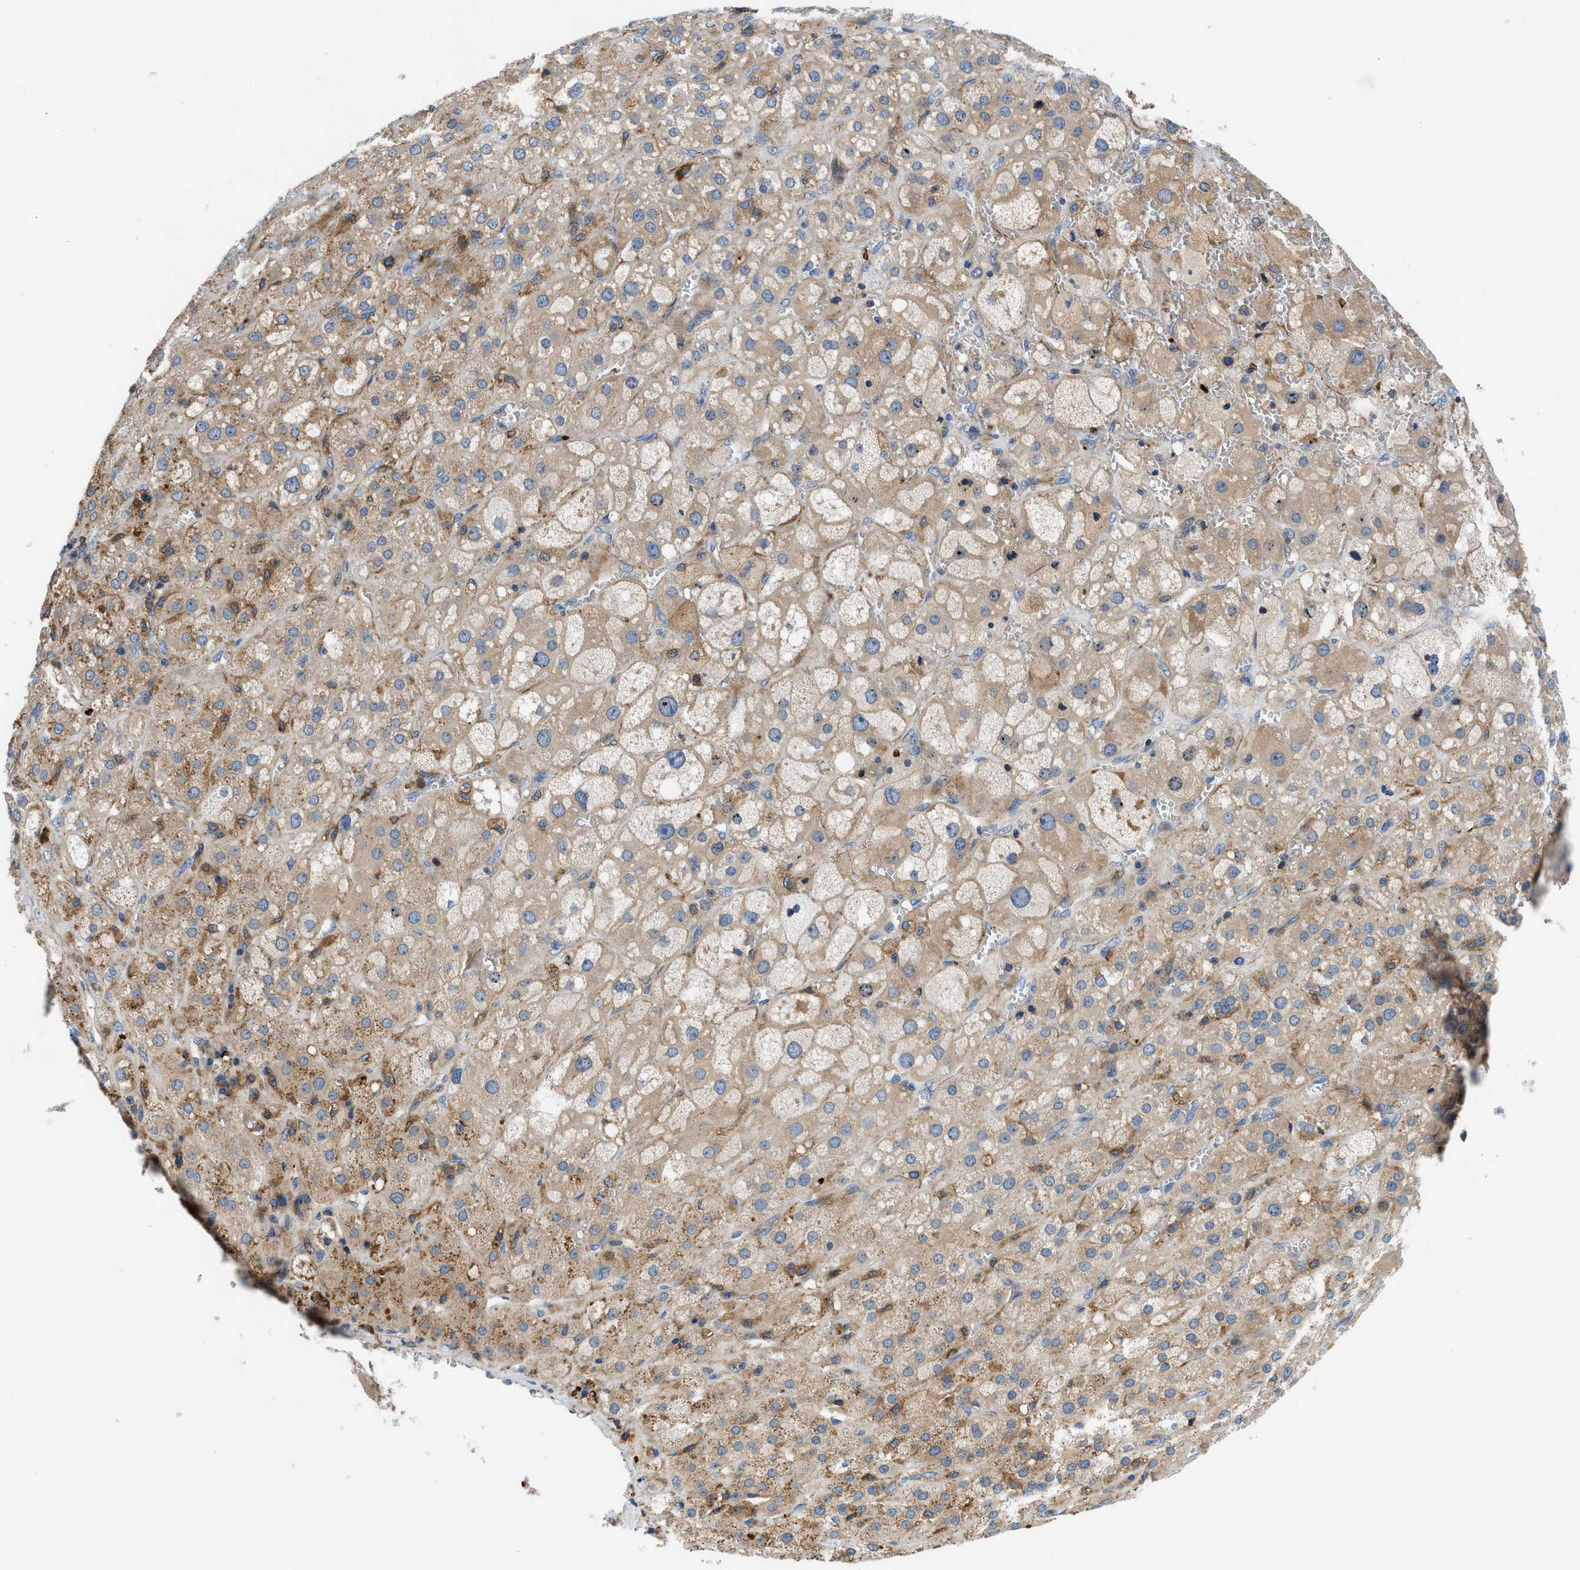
{"staining": {"intensity": "weak", "quantity": "25%-75%", "location": "cytoplasmic/membranous"}, "tissue": "adrenal gland", "cell_type": "Glandular cells", "image_type": "normal", "snomed": [{"axis": "morphology", "description": "Normal tissue, NOS"}, {"axis": "topography", "description": "Adrenal gland"}], "caption": "Immunohistochemical staining of normal adrenal gland exhibits 25%-75% levels of weak cytoplasmic/membranous protein positivity in about 25%-75% of glandular cells. The staining is performed using DAB (3,3'-diaminobenzidine) brown chromogen to label protein expression. The nuclei are counter-stained blue using hematoxylin.", "gene": "ZNF831", "patient": {"sex": "female", "age": 47}}